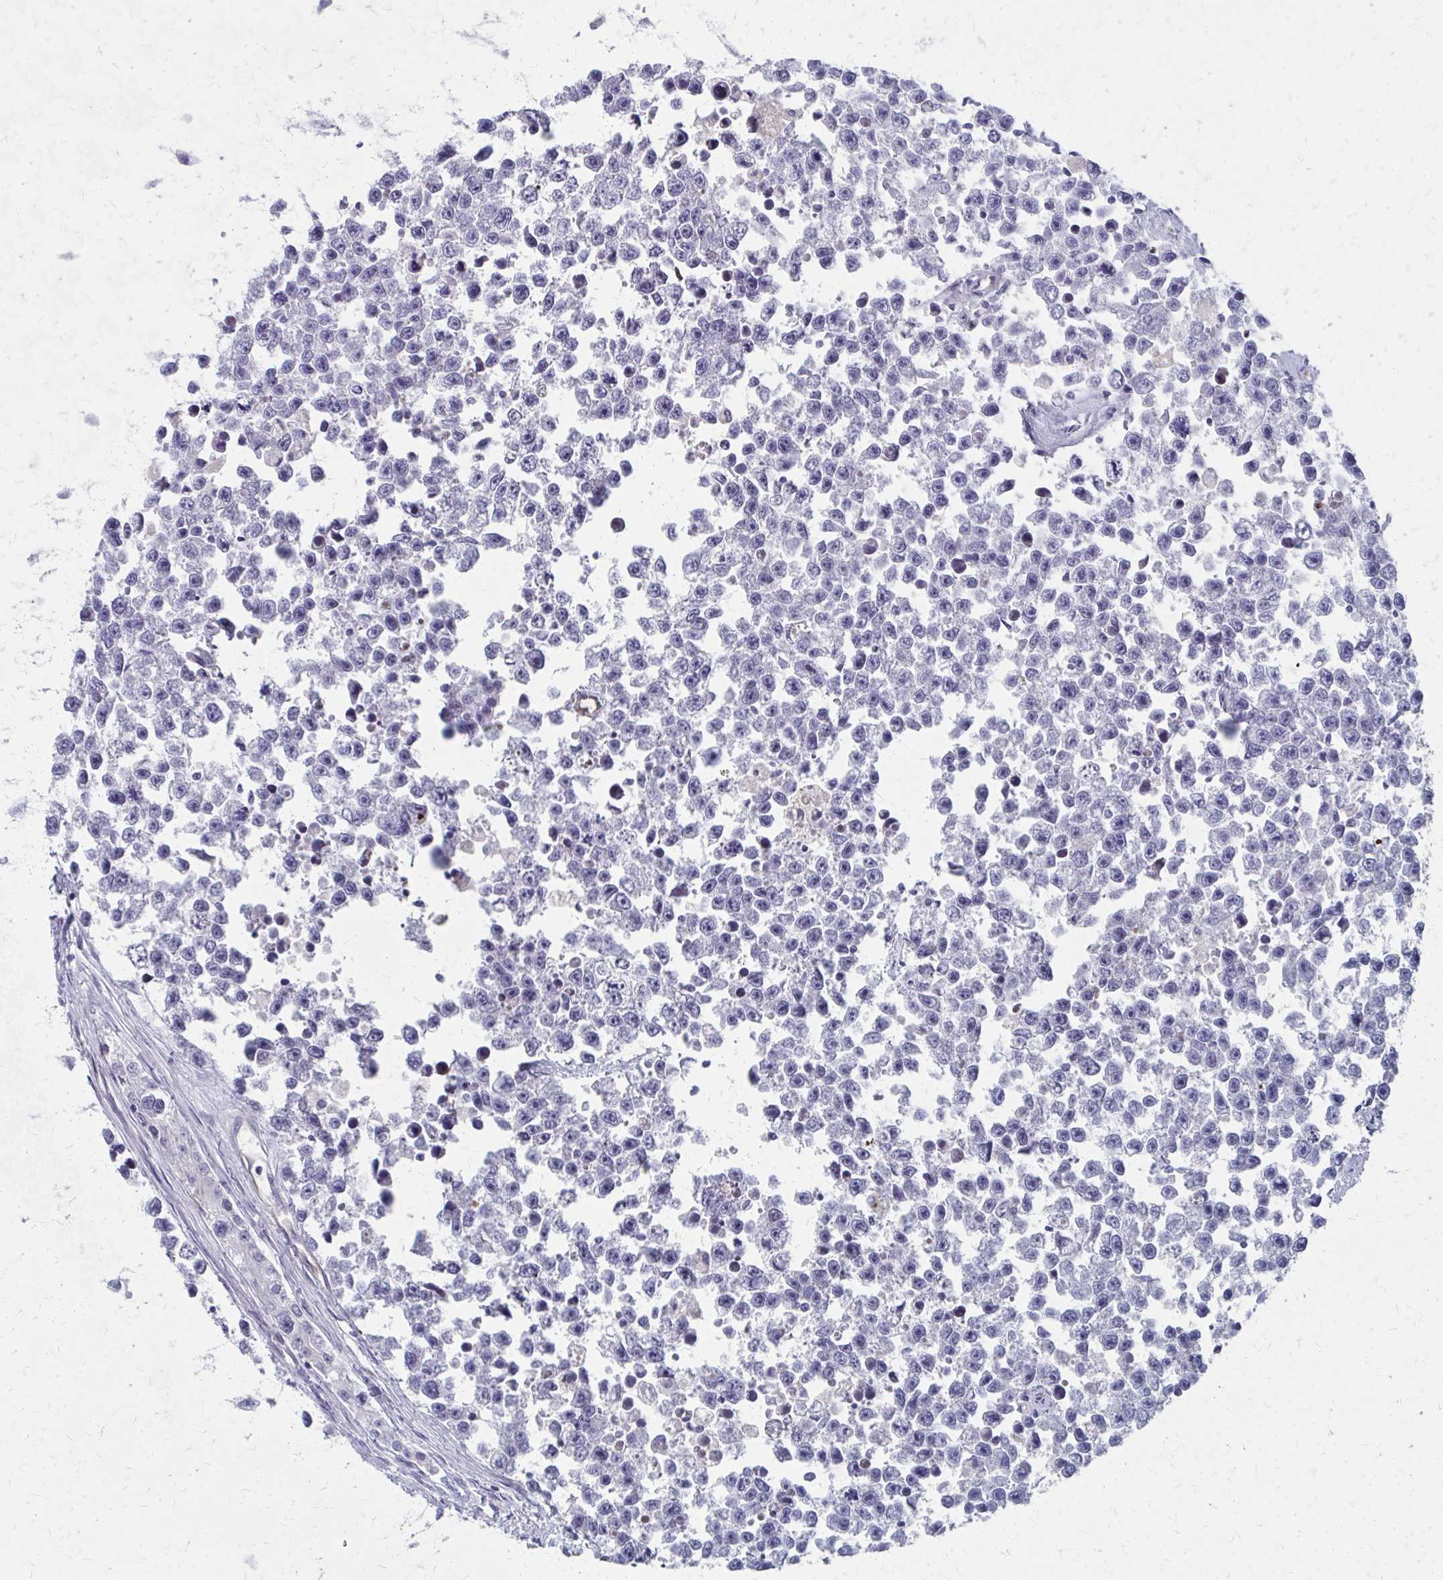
{"staining": {"intensity": "negative", "quantity": "none", "location": "none"}, "tissue": "testis cancer", "cell_type": "Tumor cells", "image_type": "cancer", "snomed": [{"axis": "morphology", "description": "Seminoma, NOS"}, {"axis": "topography", "description": "Testis"}], "caption": "Human testis seminoma stained for a protein using immunohistochemistry (IHC) displays no staining in tumor cells.", "gene": "FAHD1", "patient": {"sex": "male", "age": 26}}